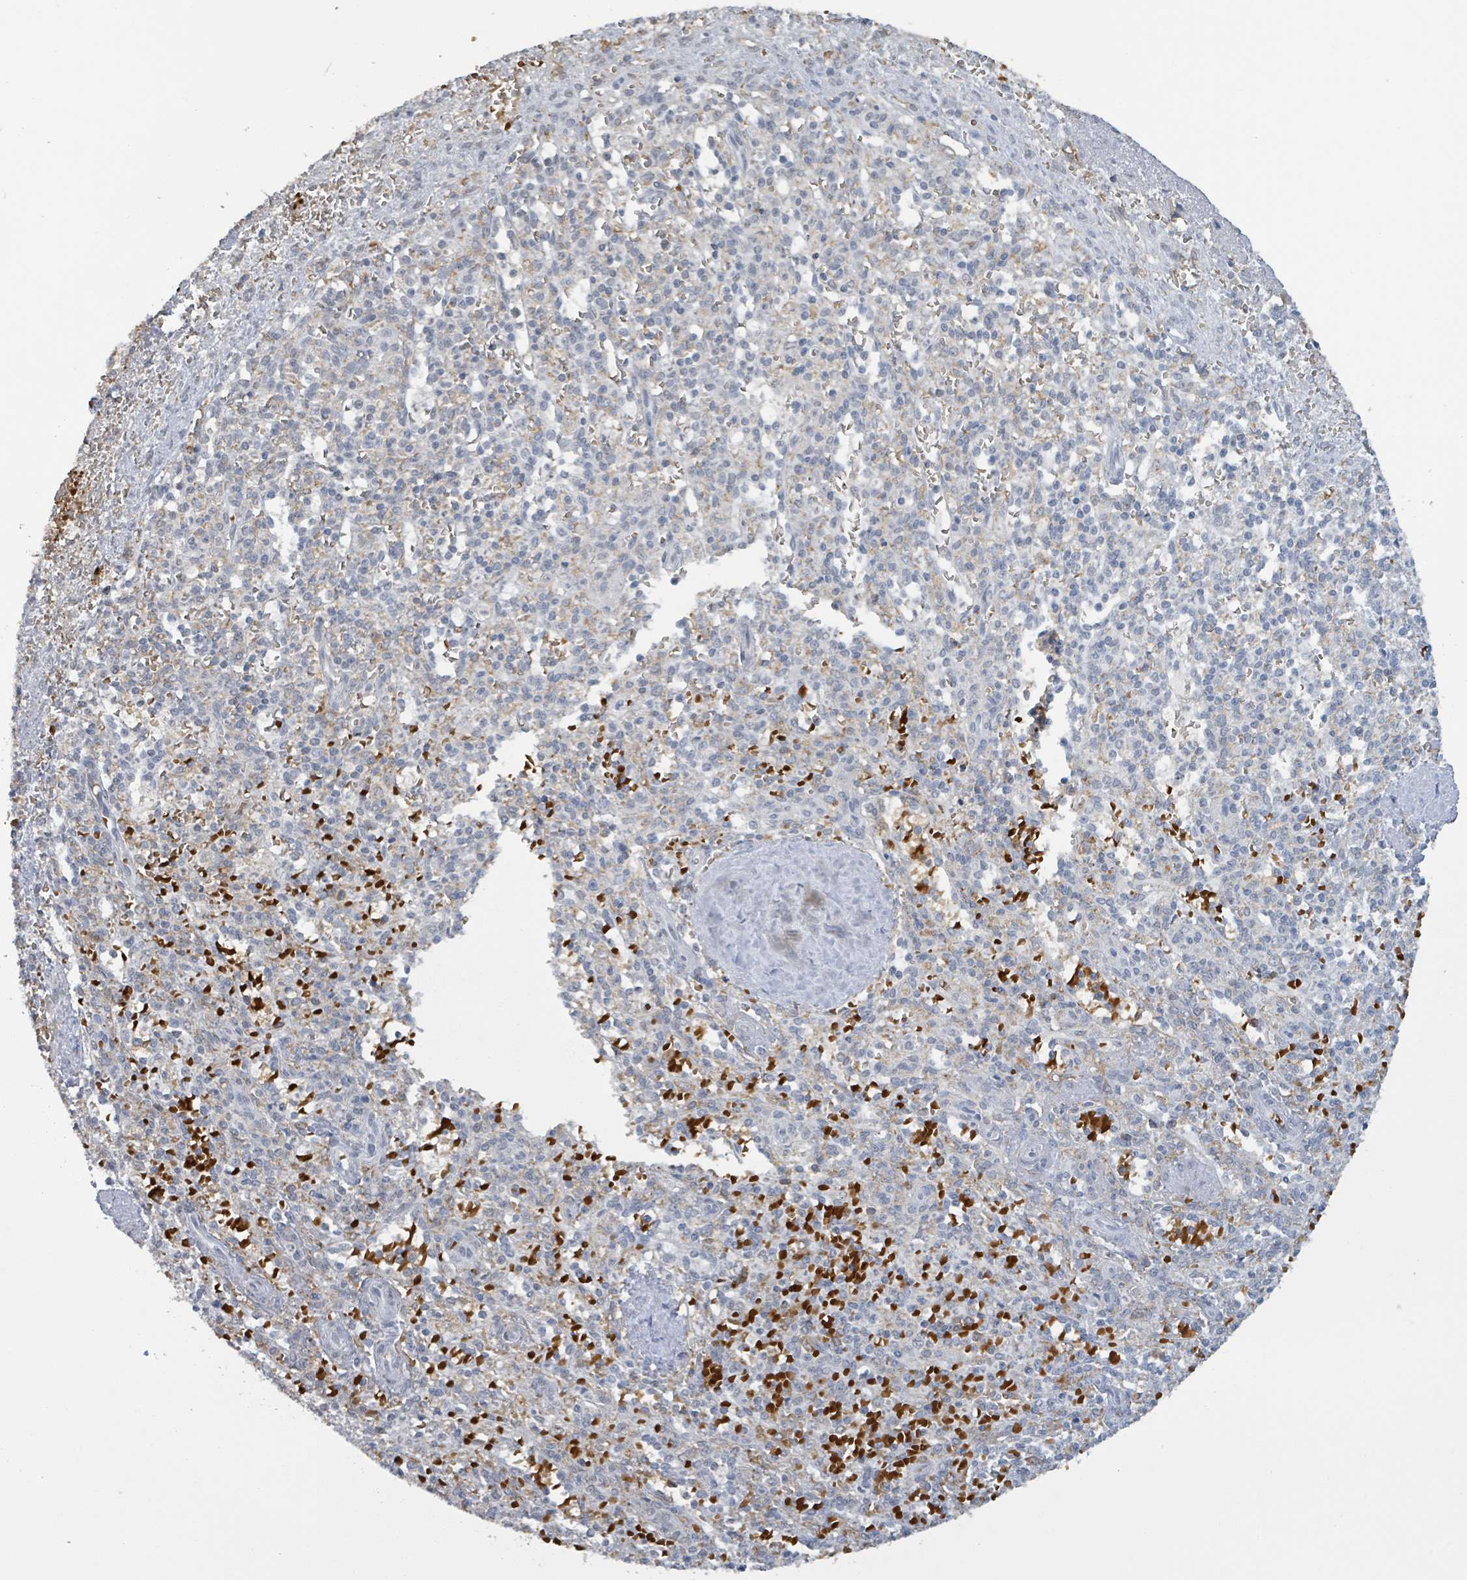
{"staining": {"intensity": "weak", "quantity": "25%-75%", "location": "cytoplasmic/membranous"}, "tissue": "spleen", "cell_type": "Cells in red pulp", "image_type": "normal", "snomed": [{"axis": "morphology", "description": "Normal tissue, NOS"}, {"axis": "topography", "description": "Spleen"}], "caption": "Immunohistochemical staining of normal human spleen displays weak cytoplasmic/membranous protein staining in about 25%-75% of cells in red pulp. The protein is shown in brown color, while the nuclei are stained blue.", "gene": "SEBOX", "patient": {"sex": "female", "age": 70}}